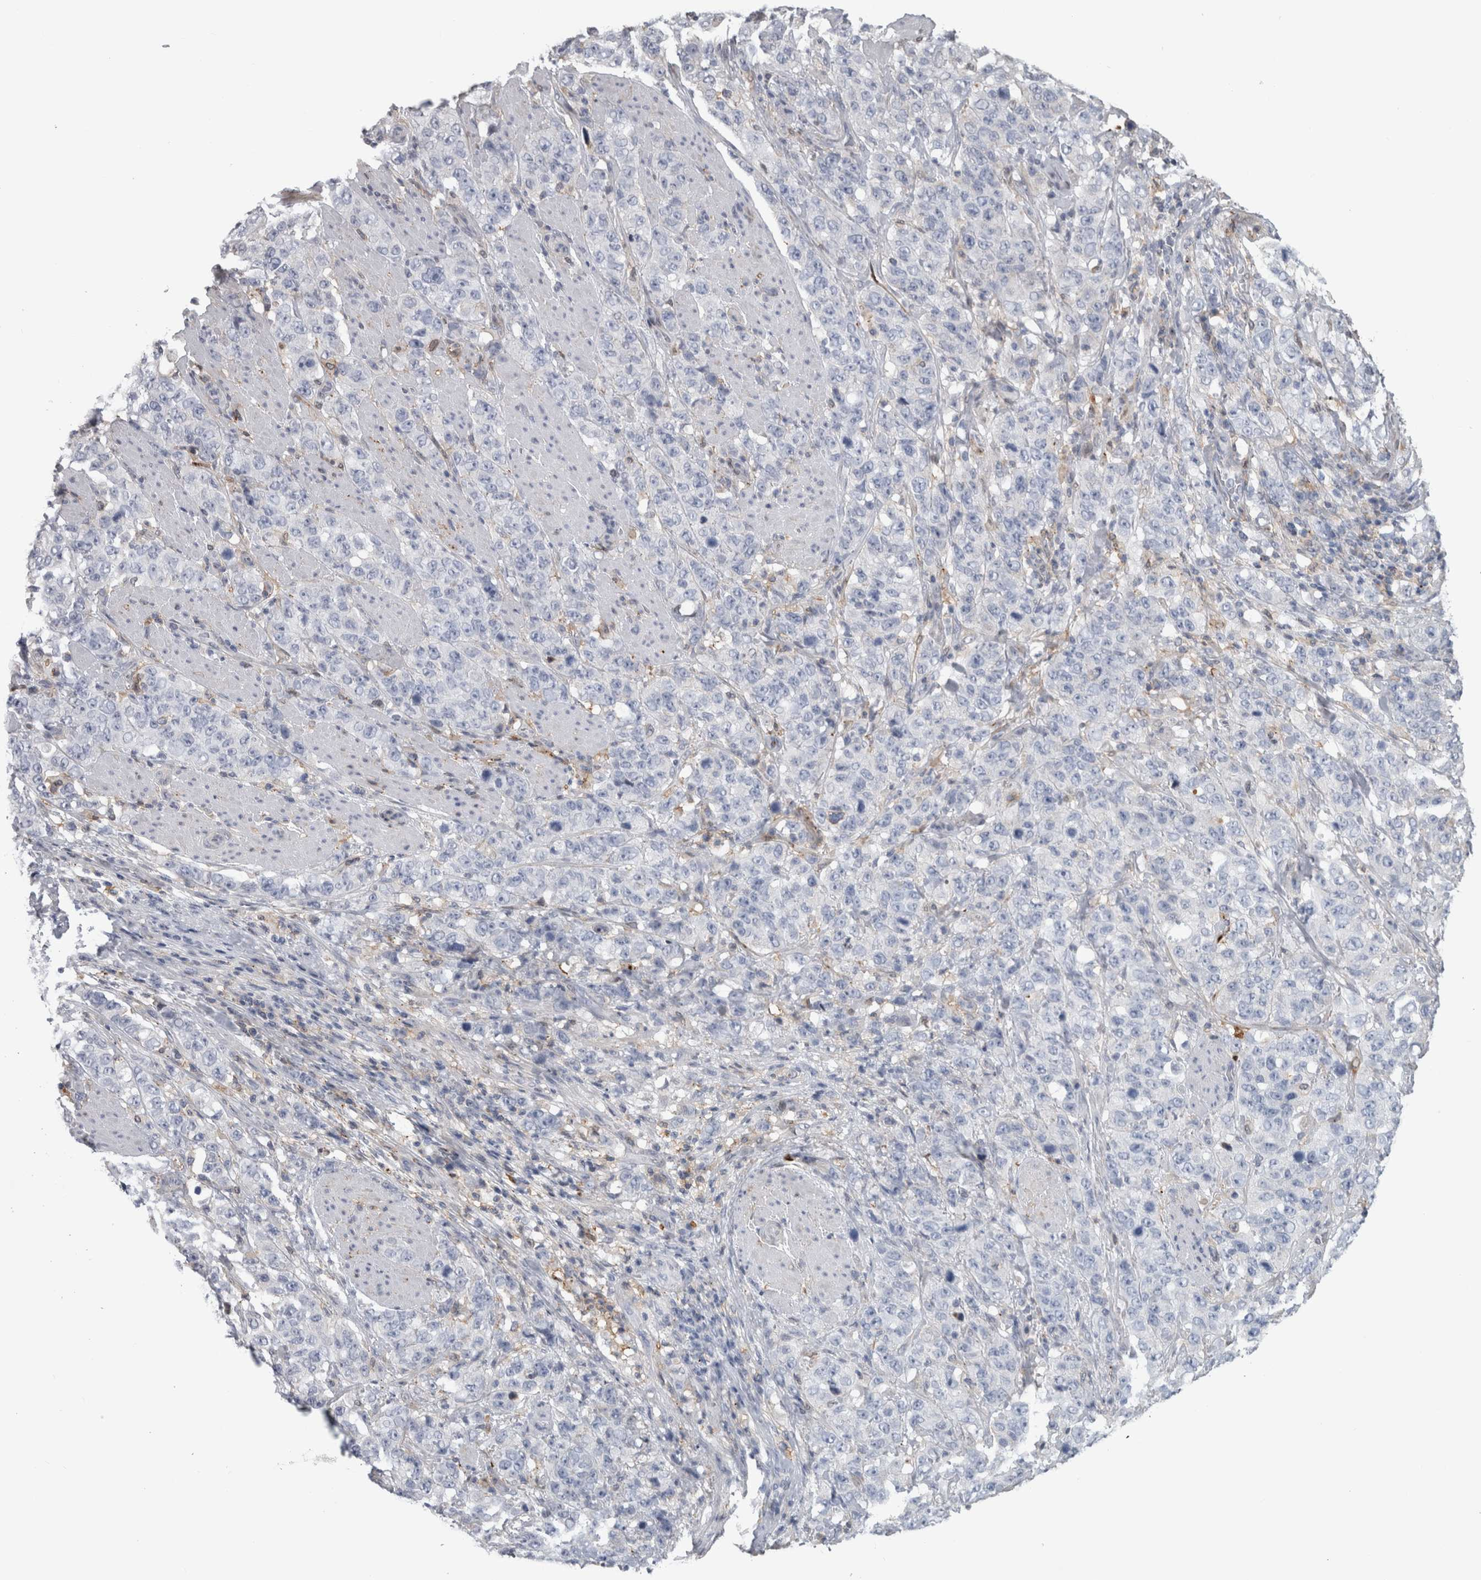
{"staining": {"intensity": "negative", "quantity": "none", "location": "none"}, "tissue": "stomach cancer", "cell_type": "Tumor cells", "image_type": "cancer", "snomed": [{"axis": "morphology", "description": "Adenocarcinoma, NOS"}, {"axis": "topography", "description": "Stomach"}], "caption": "DAB immunohistochemical staining of human stomach cancer (adenocarcinoma) shows no significant positivity in tumor cells.", "gene": "DNAJC24", "patient": {"sex": "male", "age": 48}}